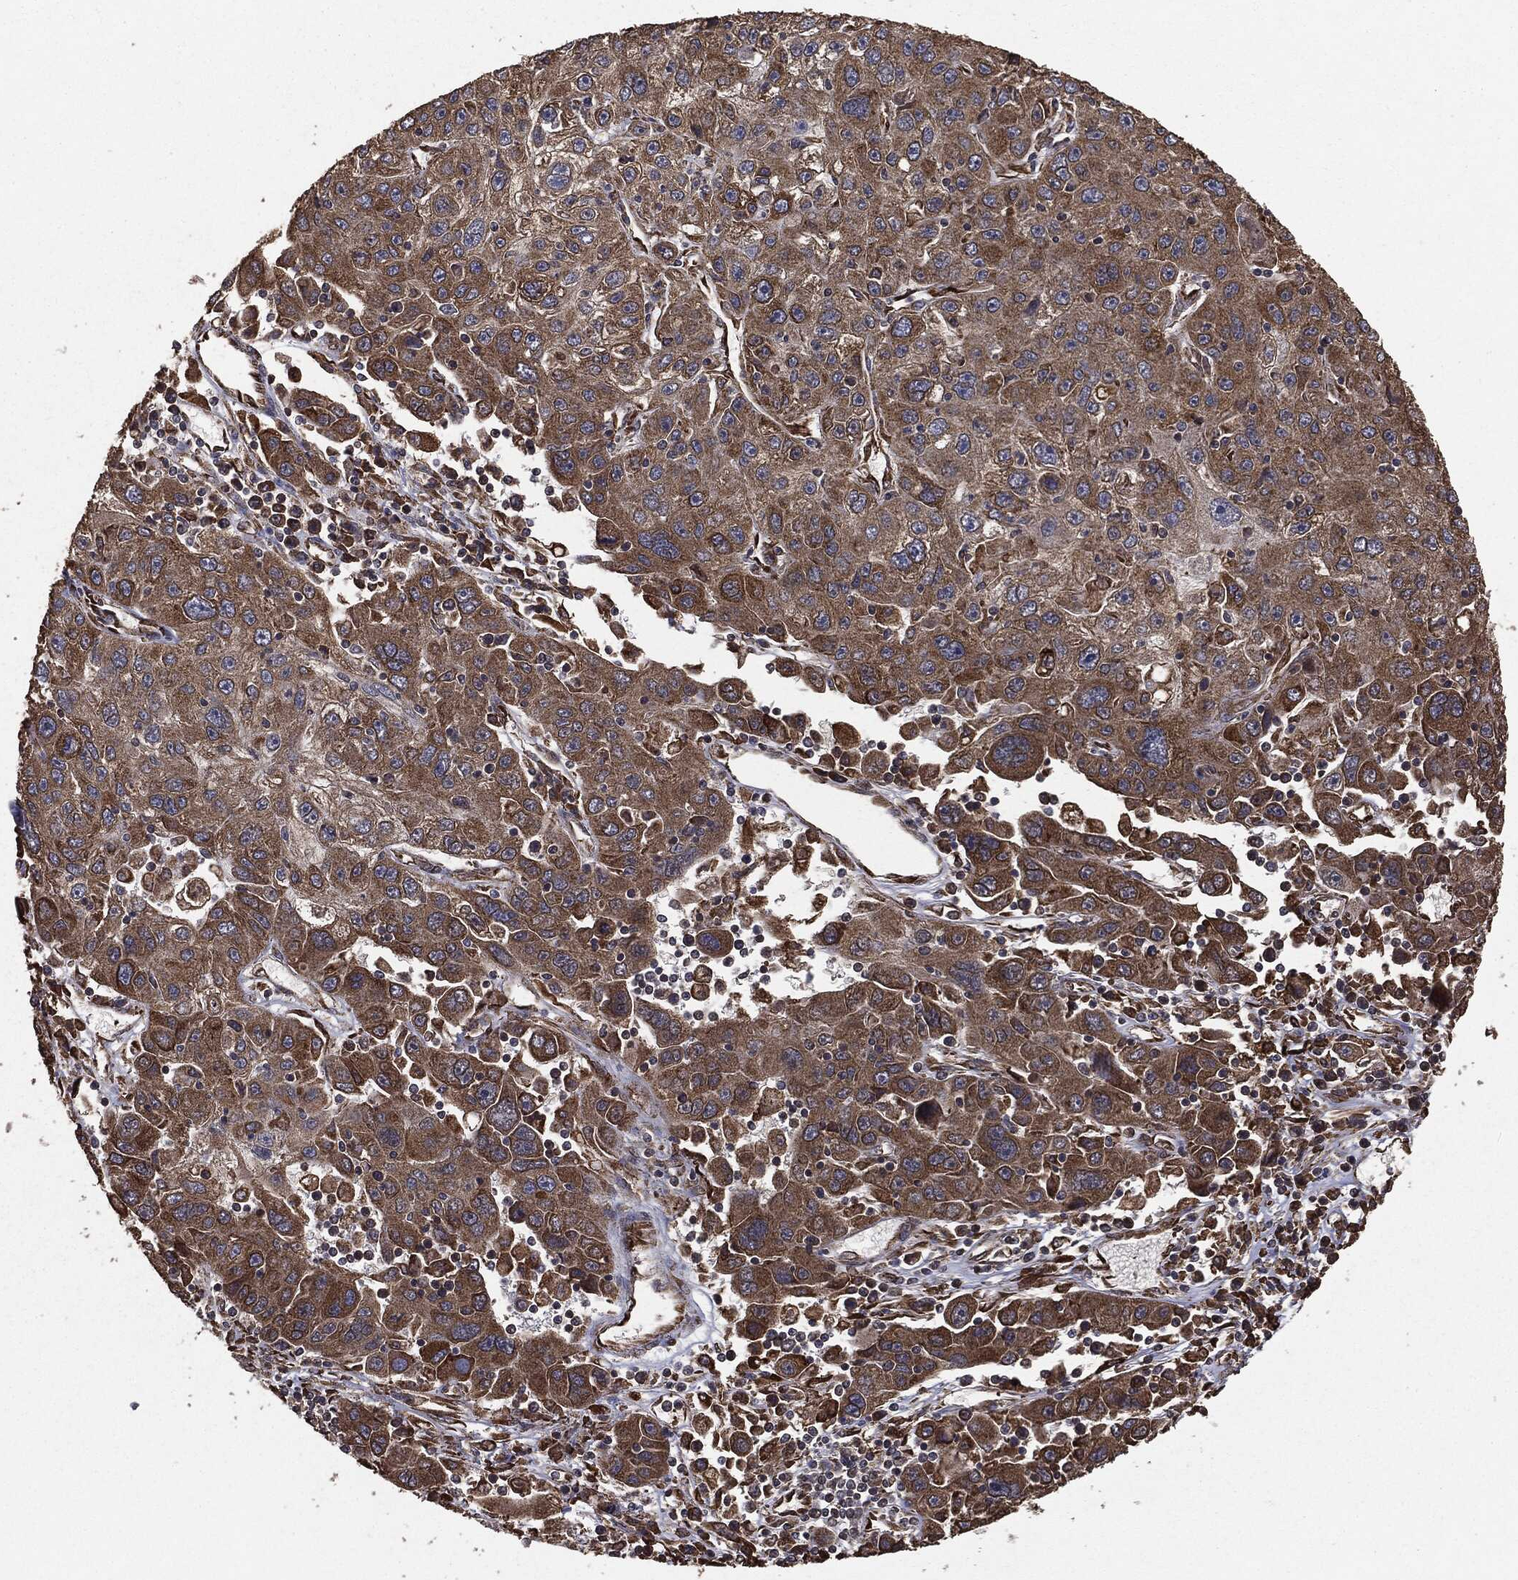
{"staining": {"intensity": "strong", "quantity": ">75%", "location": "cytoplasmic/membranous"}, "tissue": "stomach cancer", "cell_type": "Tumor cells", "image_type": "cancer", "snomed": [{"axis": "morphology", "description": "Adenocarcinoma, NOS"}, {"axis": "topography", "description": "Stomach"}], "caption": "The micrograph demonstrates a brown stain indicating the presence of a protein in the cytoplasmic/membranous of tumor cells in stomach adenocarcinoma.", "gene": "MTOR", "patient": {"sex": "male", "age": 56}}